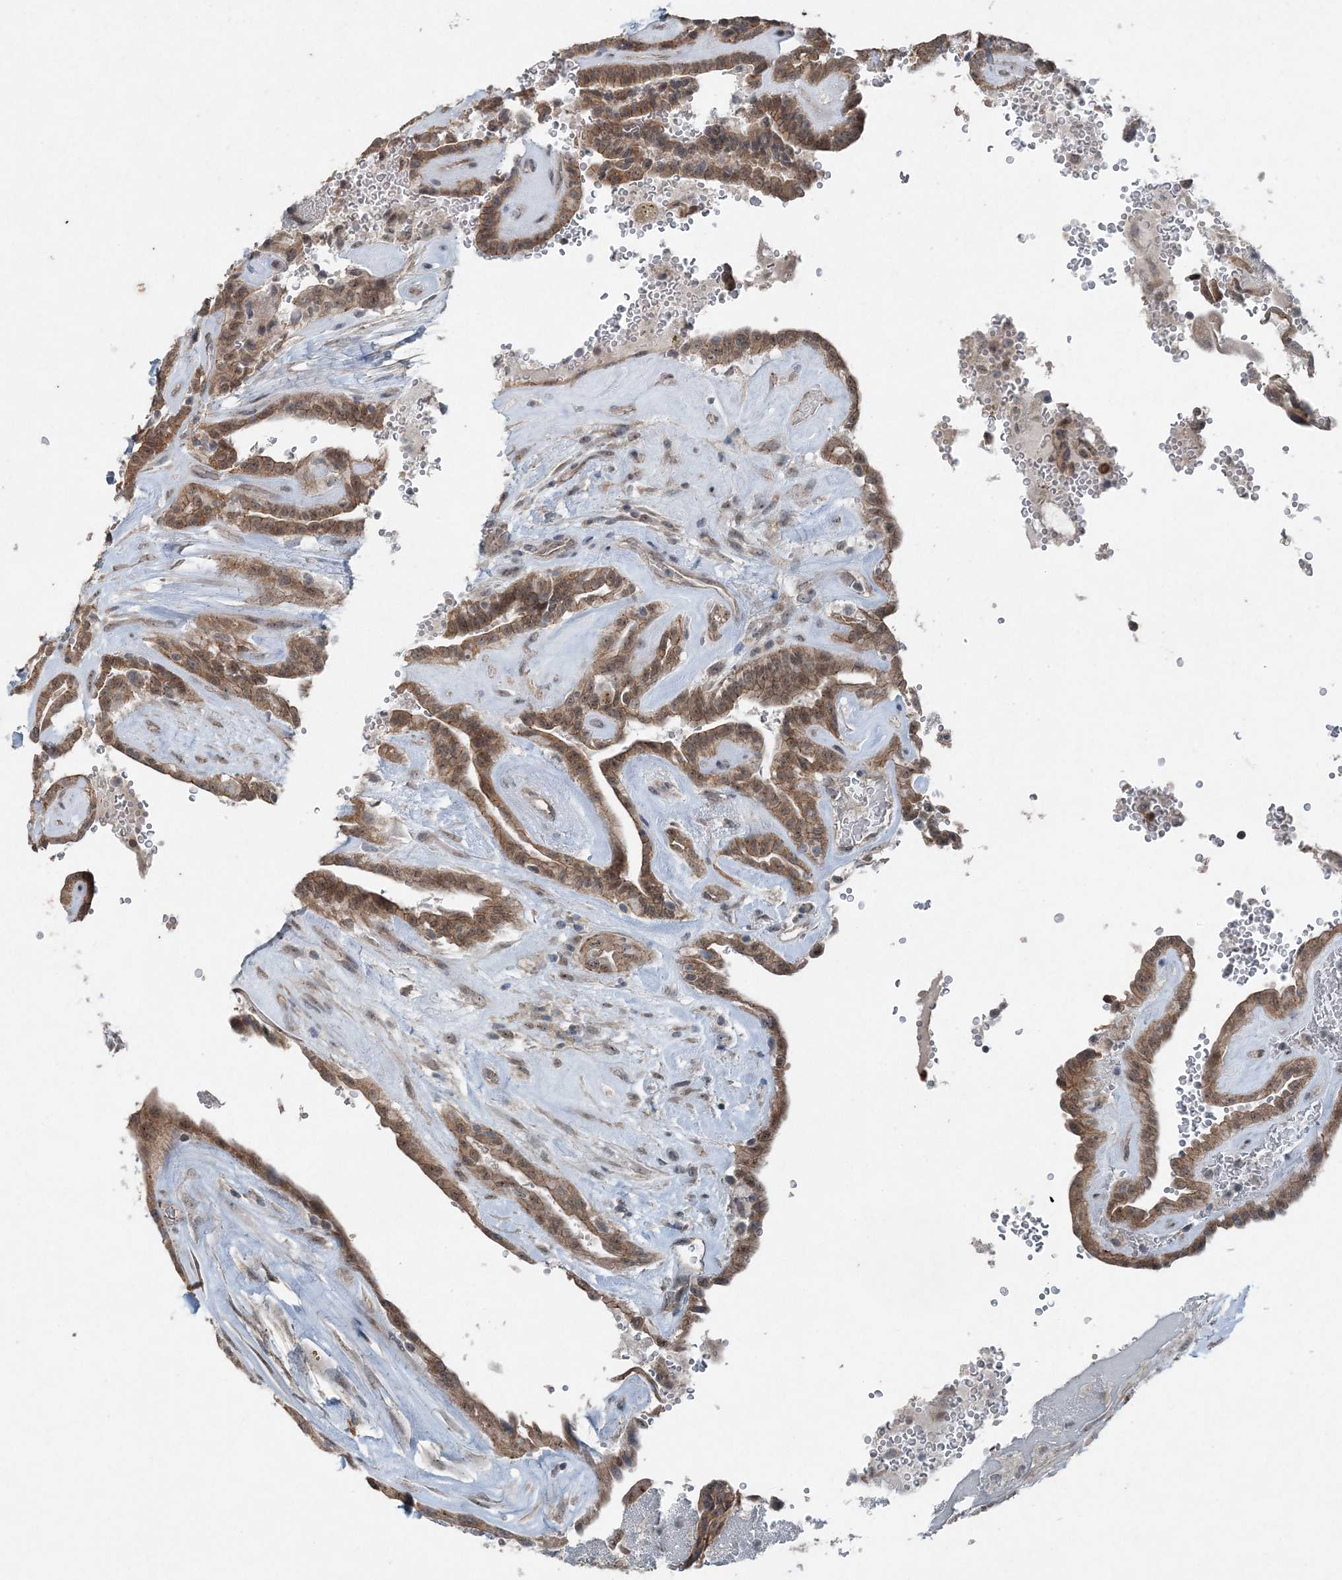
{"staining": {"intensity": "moderate", "quantity": ">75%", "location": "cytoplasmic/membranous"}, "tissue": "thyroid cancer", "cell_type": "Tumor cells", "image_type": "cancer", "snomed": [{"axis": "morphology", "description": "Papillary adenocarcinoma, NOS"}, {"axis": "topography", "description": "Thyroid gland"}], "caption": "An image of thyroid cancer stained for a protein exhibits moderate cytoplasmic/membranous brown staining in tumor cells.", "gene": "VSIG2", "patient": {"sex": "male", "age": 77}}